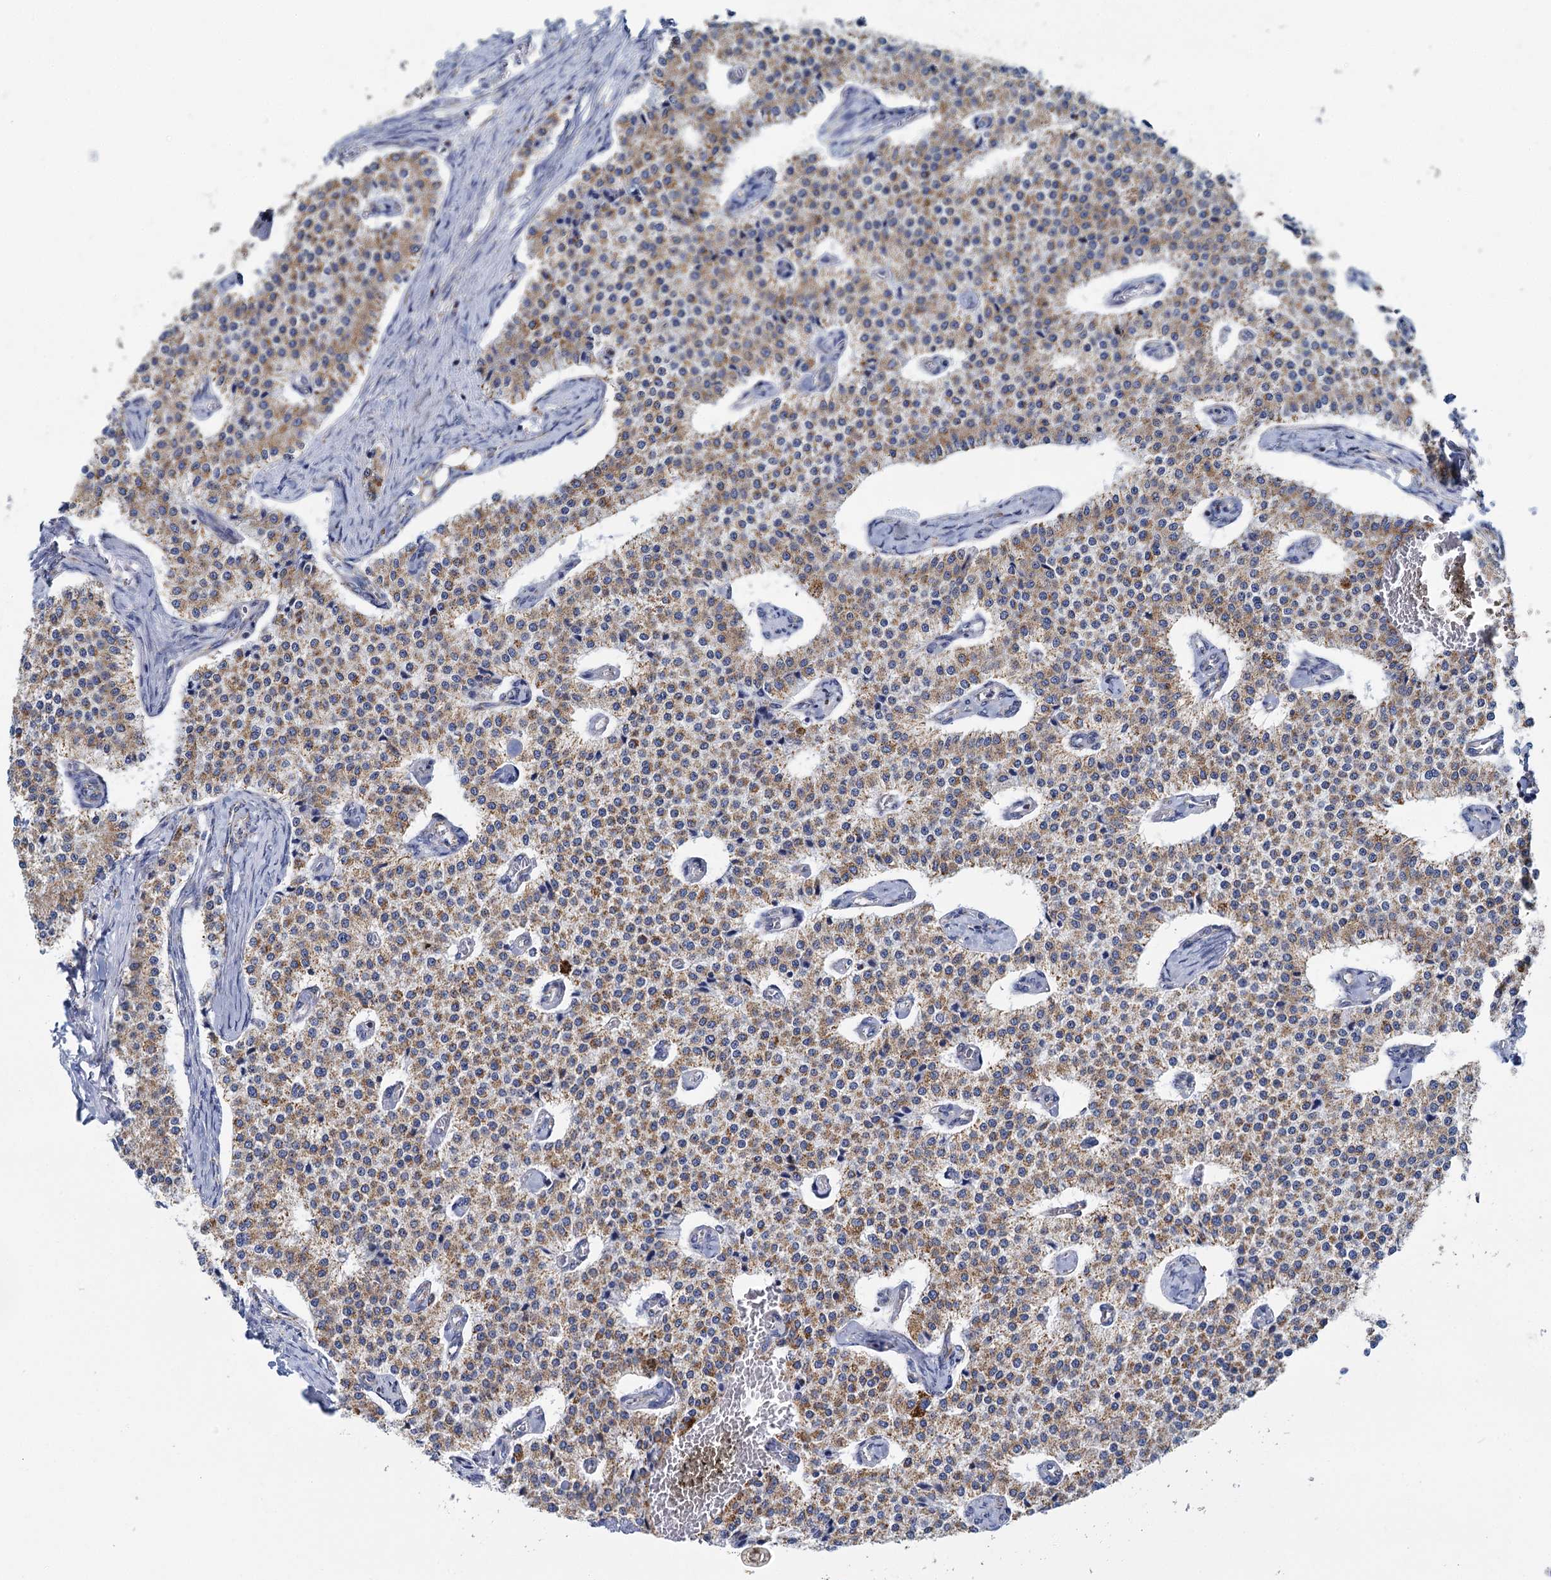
{"staining": {"intensity": "moderate", "quantity": ">75%", "location": "cytoplasmic/membranous"}, "tissue": "carcinoid", "cell_type": "Tumor cells", "image_type": "cancer", "snomed": [{"axis": "morphology", "description": "Carcinoid, malignant, NOS"}, {"axis": "topography", "description": "Colon"}], "caption": "This micrograph exhibits immunohistochemistry staining of carcinoid, with medium moderate cytoplasmic/membranous expression in approximately >75% of tumor cells.", "gene": "CCP110", "patient": {"sex": "female", "age": 52}}